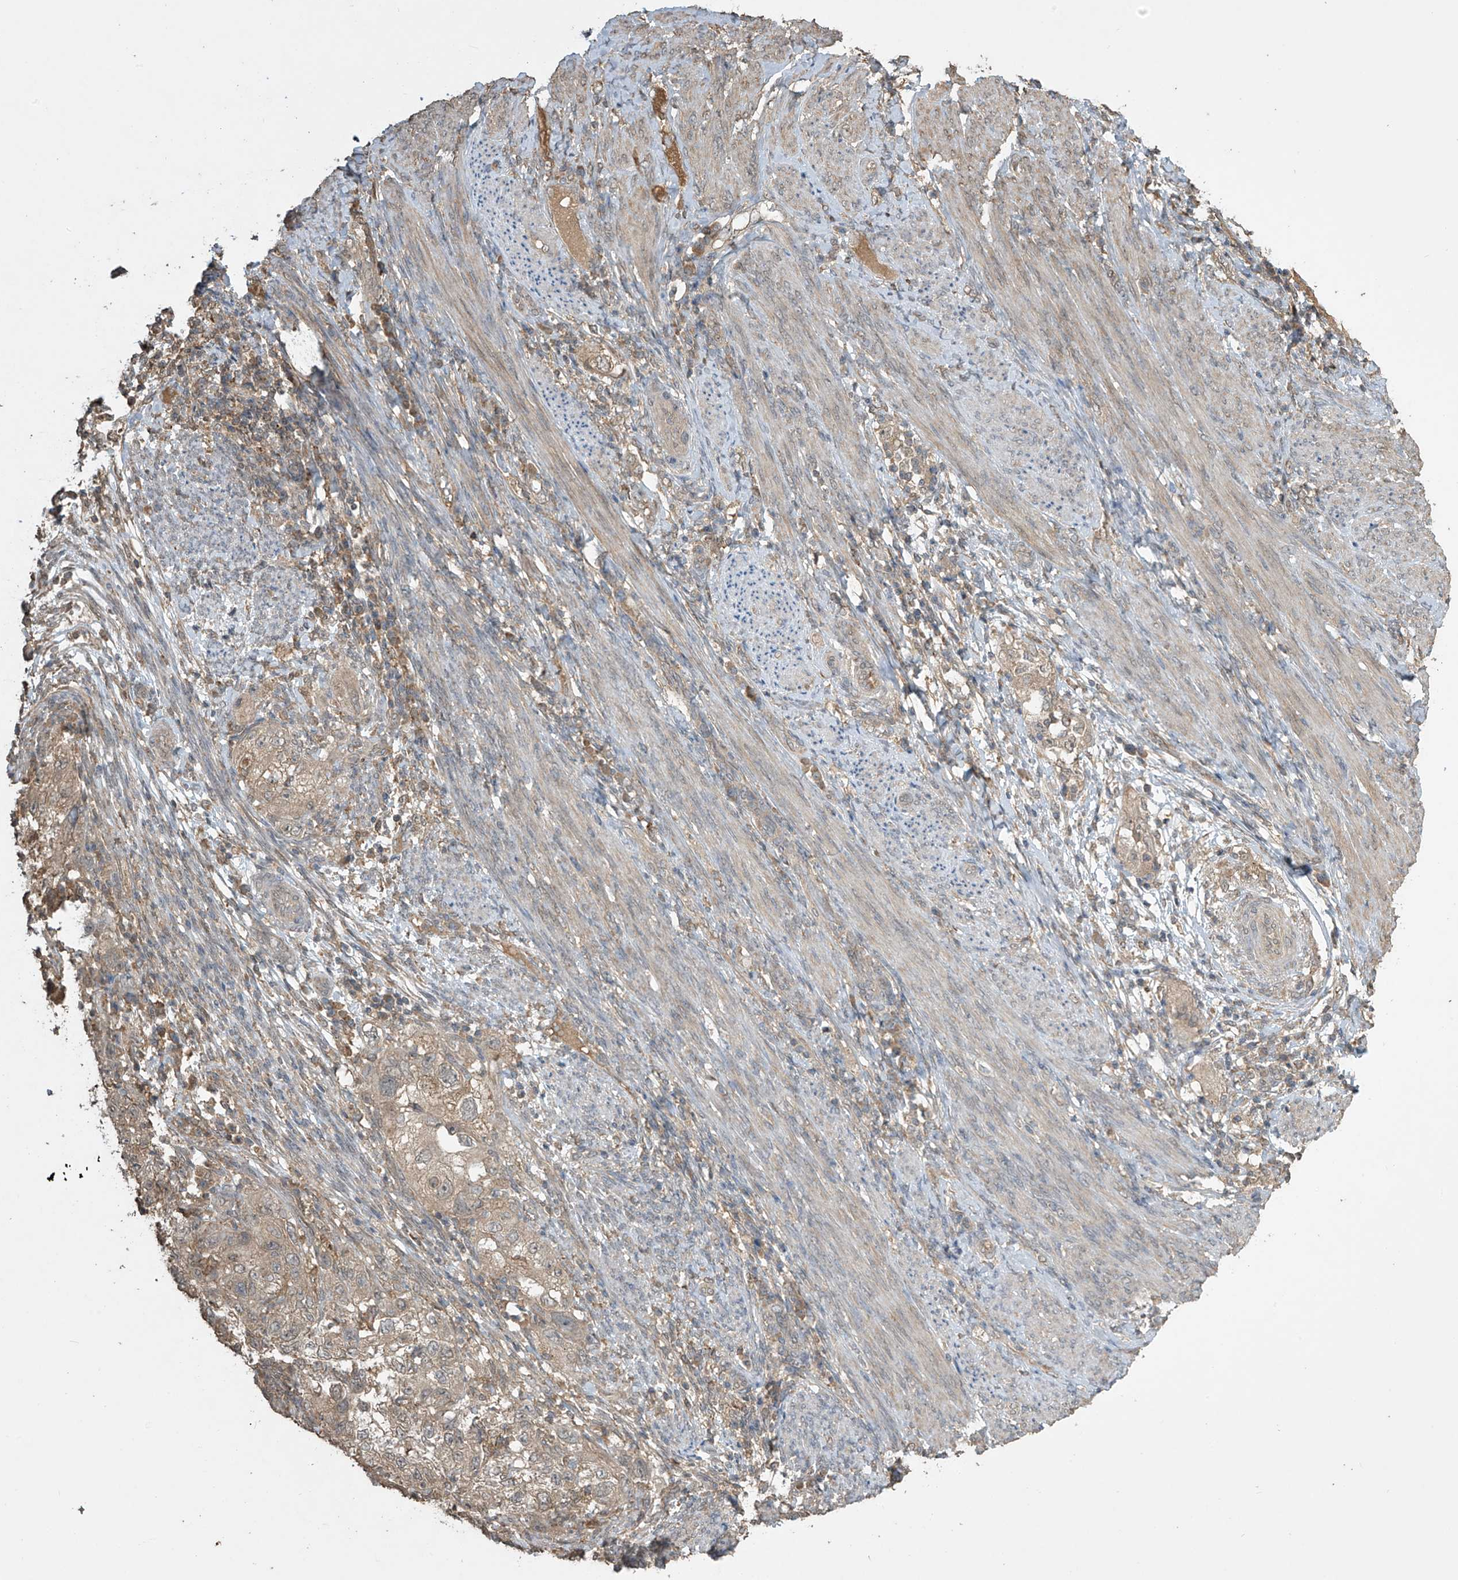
{"staining": {"intensity": "weak", "quantity": ">75%", "location": "cytoplasmic/membranous"}, "tissue": "endometrial cancer", "cell_type": "Tumor cells", "image_type": "cancer", "snomed": [{"axis": "morphology", "description": "Adenocarcinoma, NOS"}, {"axis": "topography", "description": "Endometrium"}], "caption": "IHC staining of endometrial cancer, which exhibits low levels of weak cytoplasmic/membranous expression in approximately >75% of tumor cells indicating weak cytoplasmic/membranous protein positivity. The staining was performed using DAB (3,3'-diaminobenzidine) (brown) for protein detection and nuclei were counterstained in hematoxylin (blue).", "gene": "SLFN14", "patient": {"sex": "female", "age": 85}}